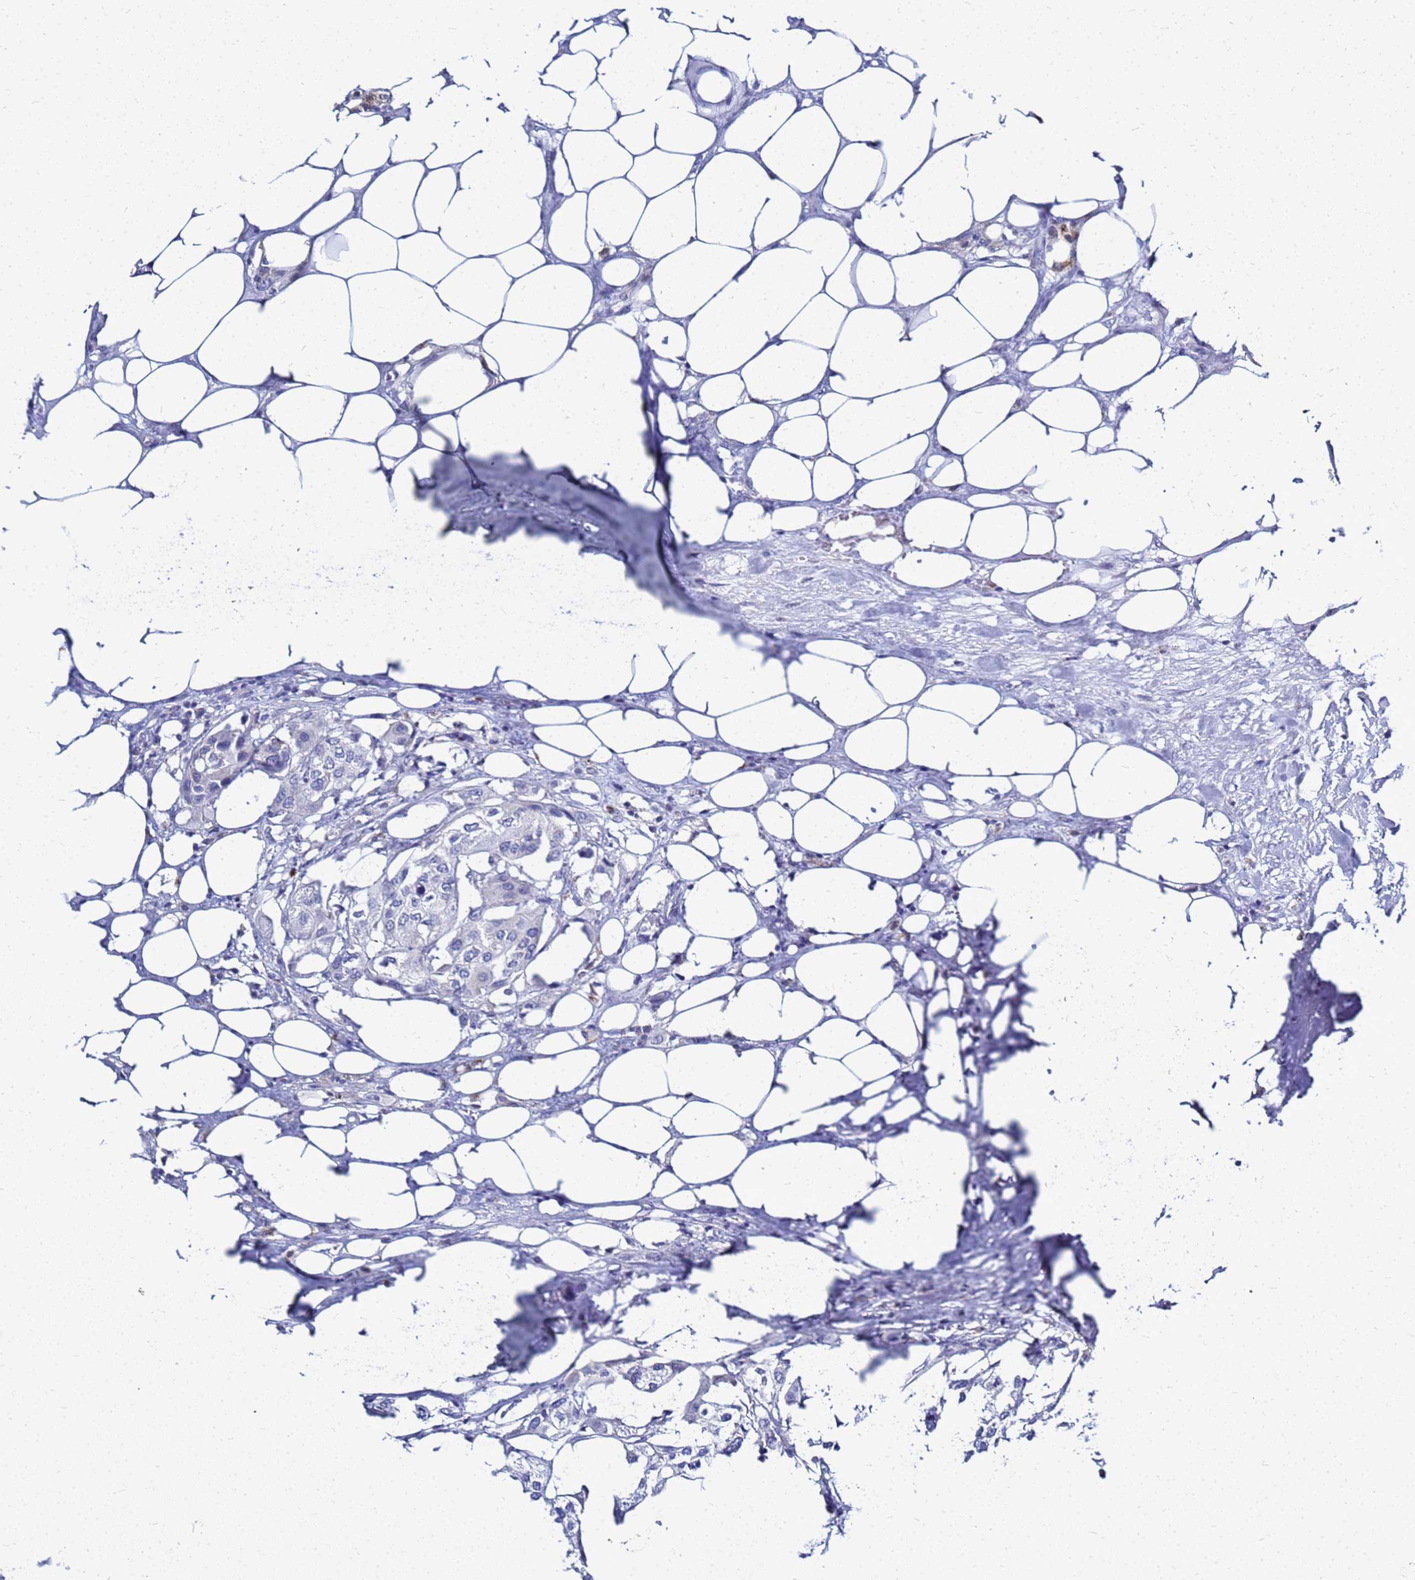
{"staining": {"intensity": "negative", "quantity": "none", "location": "none"}, "tissue": "urothelial cancer", "cell_type": "Tumor cells", "image_type": "cancer", "snomed": [{"axis": "morphology", "description": "Urothelial carcinoma, High grade"}, {"axis": "topography", "description": "Urinary bladder"}], "caption": "Photomicrograph shows no significant protein staining in tumor cells of urothelial cancer.", "gene": "CSTA", "patient": {"sex": "male", "age": 64}}